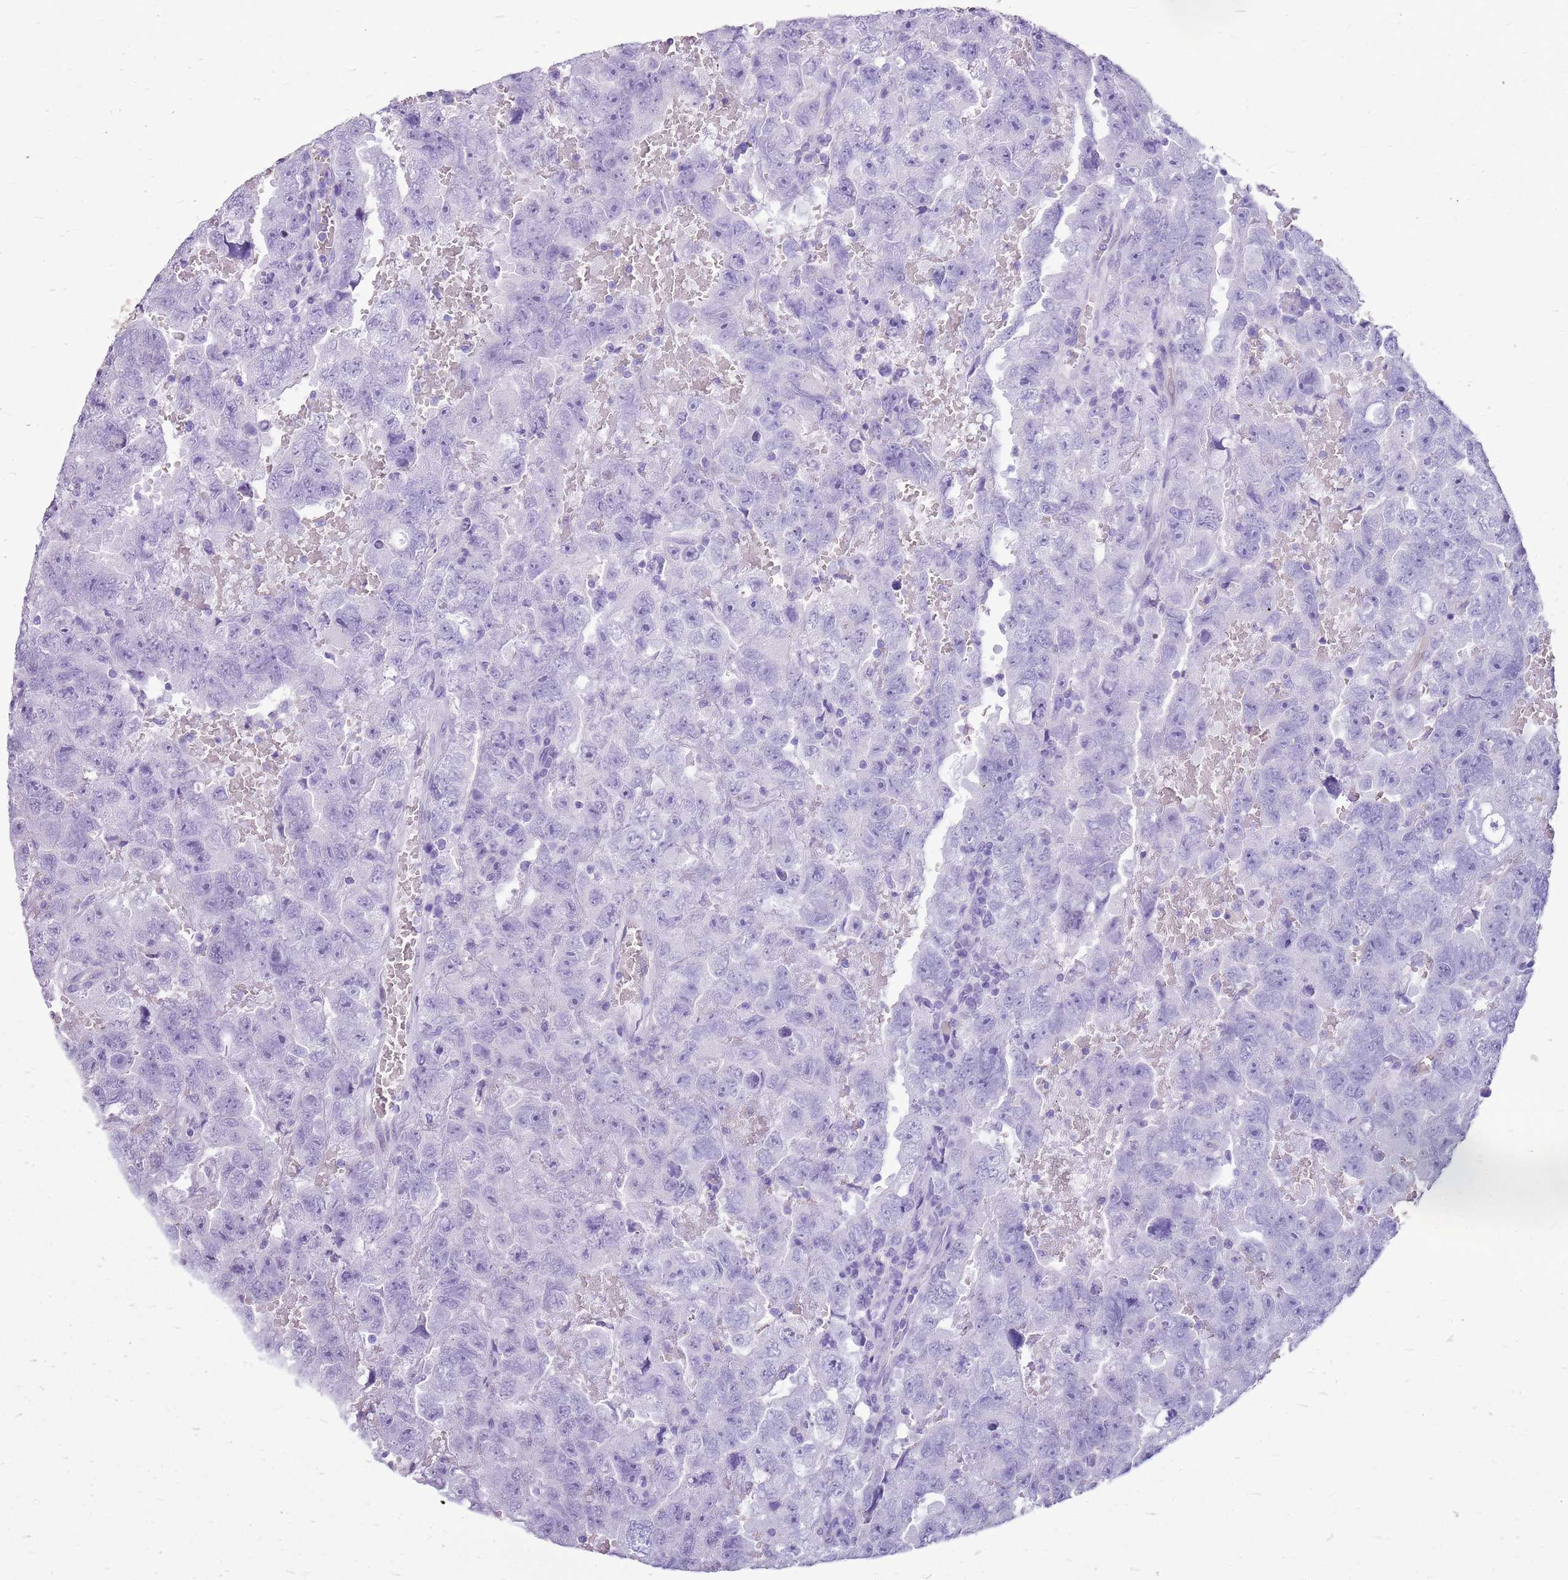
{"staining": {"intensity": "negative", "quantity": "none", "location": "none"}, "tissue": "testis cancer", "cell_type": "Tumor cells", "image_type": "cancer", "snomed": [{"axis": "morphology", "description": "Carcinoma, Embryonal, NOS"}, {"axis": "topography", "description": "Testis"}], "caption": "The photomicrograph shows no staining of tumor cells in testis cancer (embryonal carcinoma).", "gene": "SULT1E1", "patient": {"sex": "male", "age": 45}}